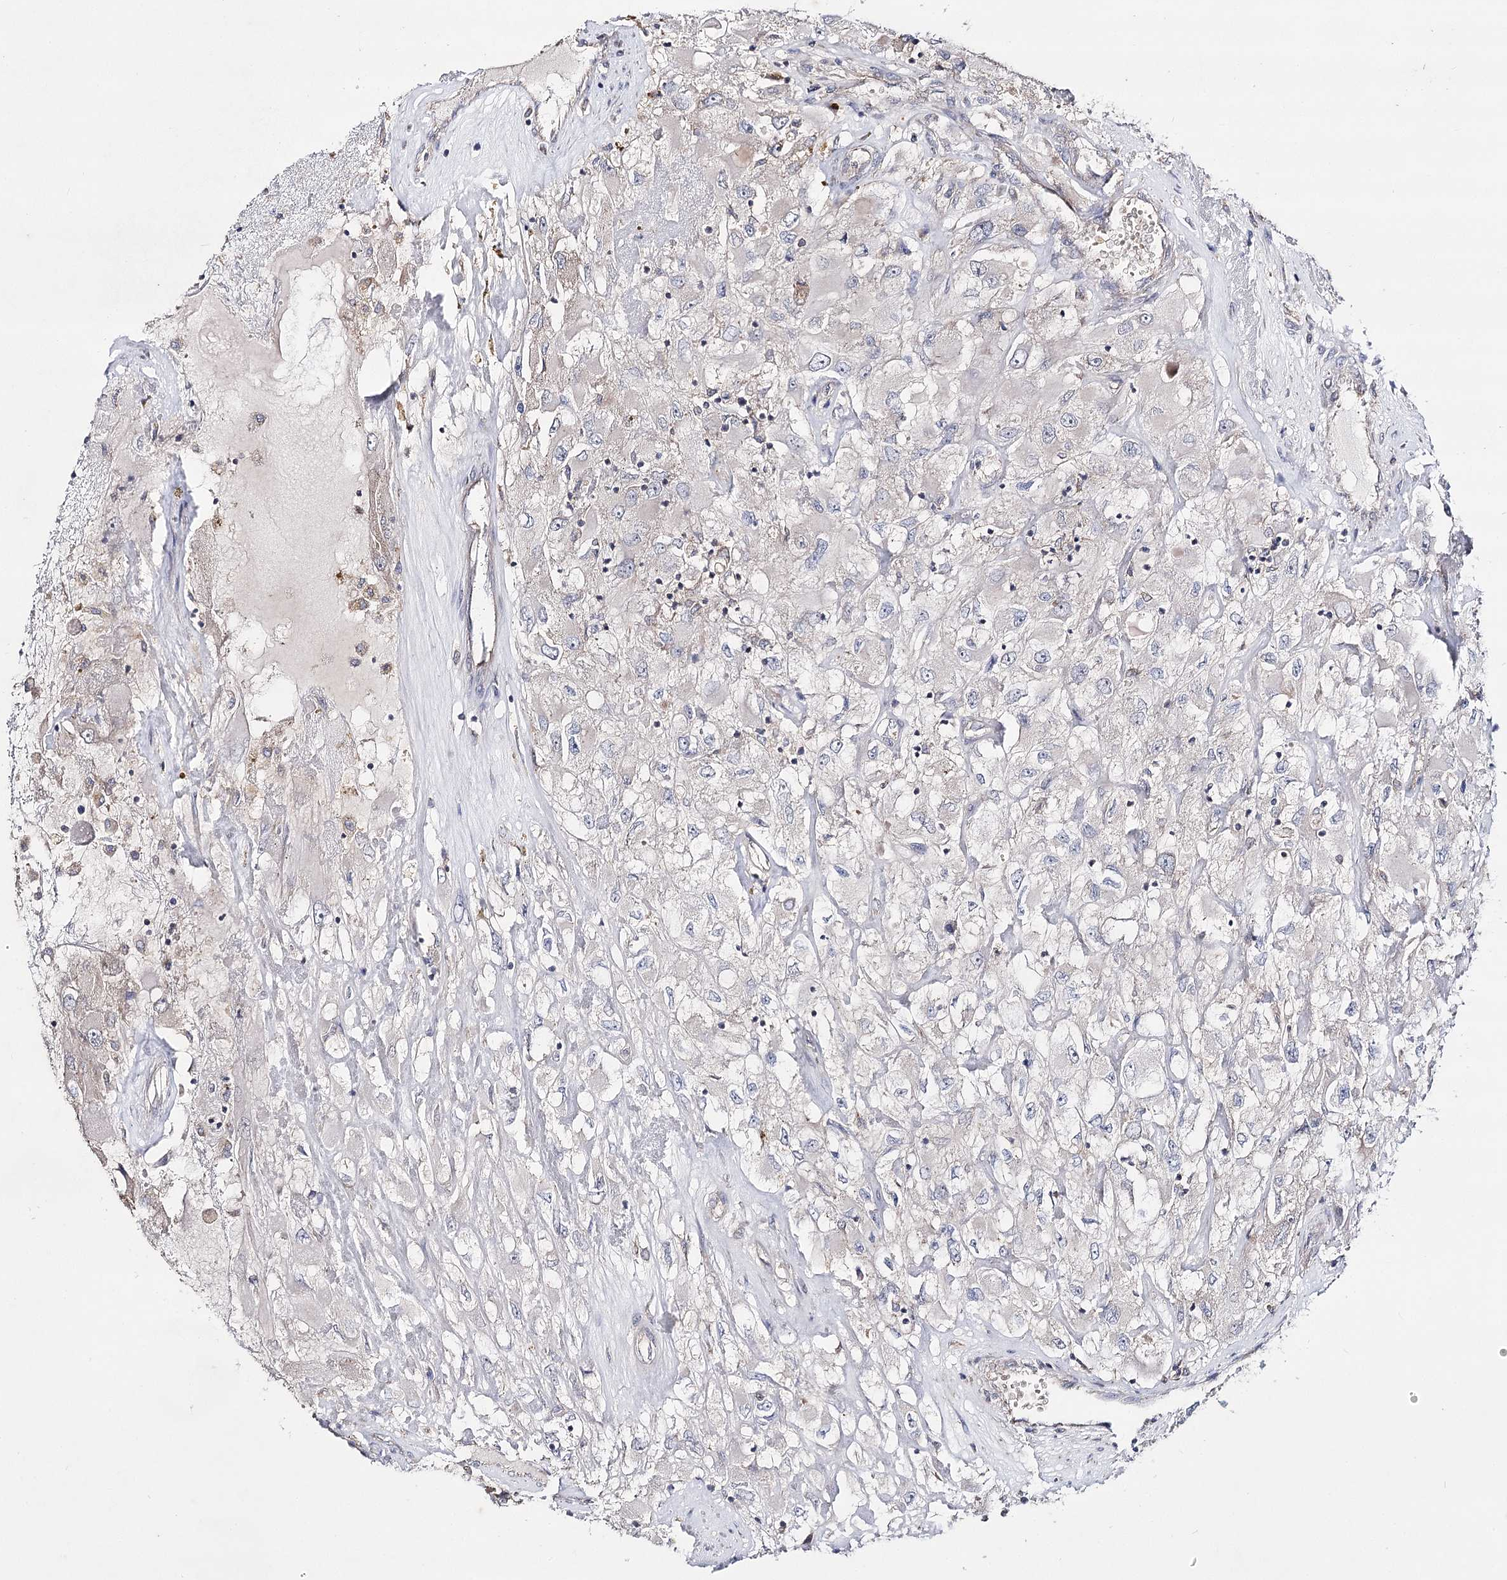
{"staining": {"intensity": "negative", "quantity": "none", "location": "none"}, "tissue": "renal cancer", "cell_type": "Tumor cells", "image_type": "cancer", "snomed": [{"axis": "morphology", "description": "Adenocarcinoma, NOS"}, {"axis": "topography", "description": "Kidney"}], "caption": "An immunohistochemistry (IHC) micrograph of renal cancer is shown. There is no staining in tumor cells of renal cancer.", "gene": "AURKC", "patient": {"sex": "female", "age": 52}}